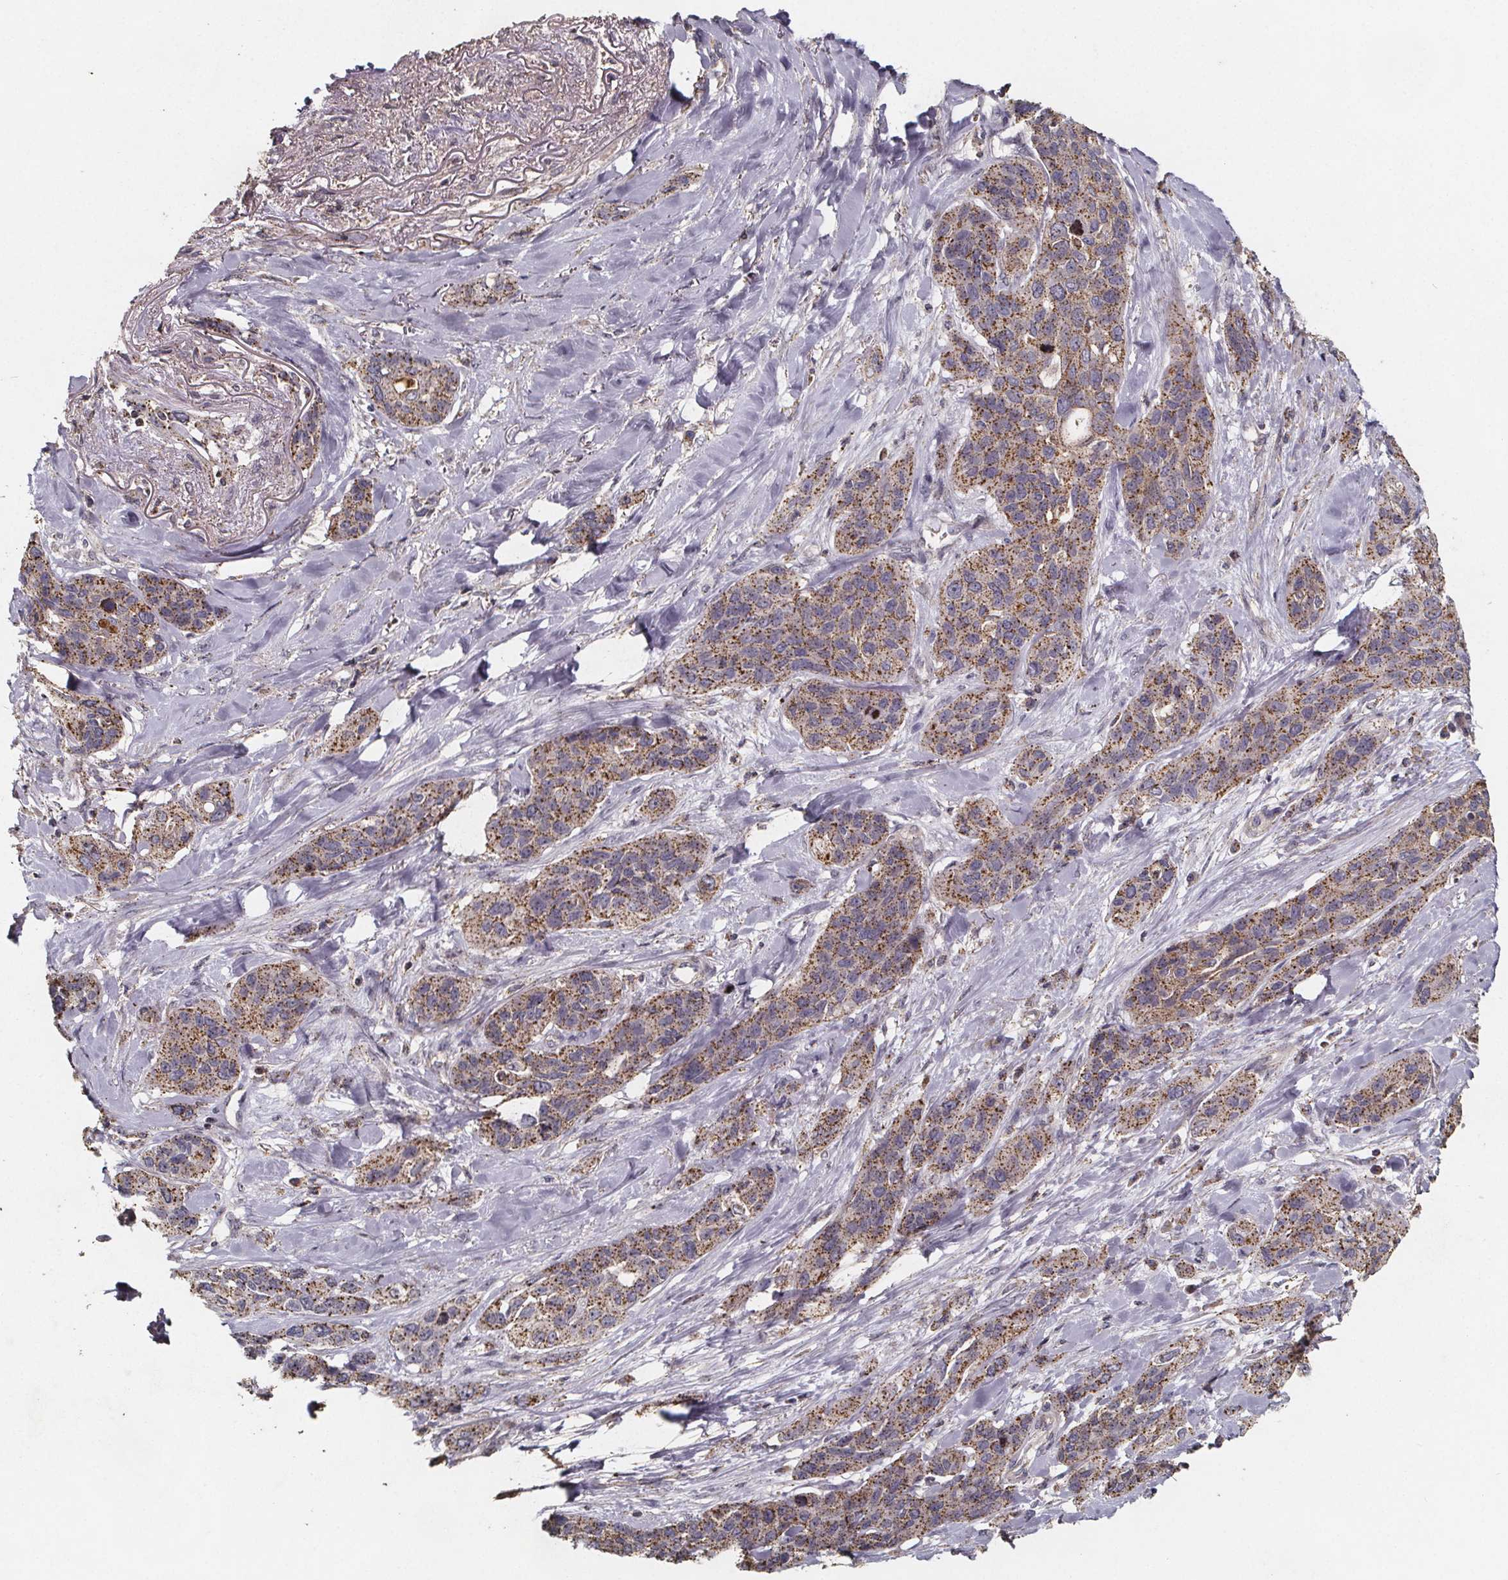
{"staining": {"intensity": "moderate", "quantity": ">75%", "location": "cytoplasmic/membranous"}, "tissue": "lung cancer", "cell_type": "Tumor cells", "image_type": "cancer", "snomed": [{"axis": "morphology", "description": "Squamous cell carcinoma, NOS"}, {"axis": "topography", "description": "Lung"}], "caption": "A histopathology image of human squamous cell carcinoma (lung) stained for a protein reveals moderate cytoplasmic/membranous brown staining in tumor cells. (DAB = brown stain, brightfield microscopy at high magnification).", "gene": "ZNF879", "patient": {"sex": "female", "age": 70}}